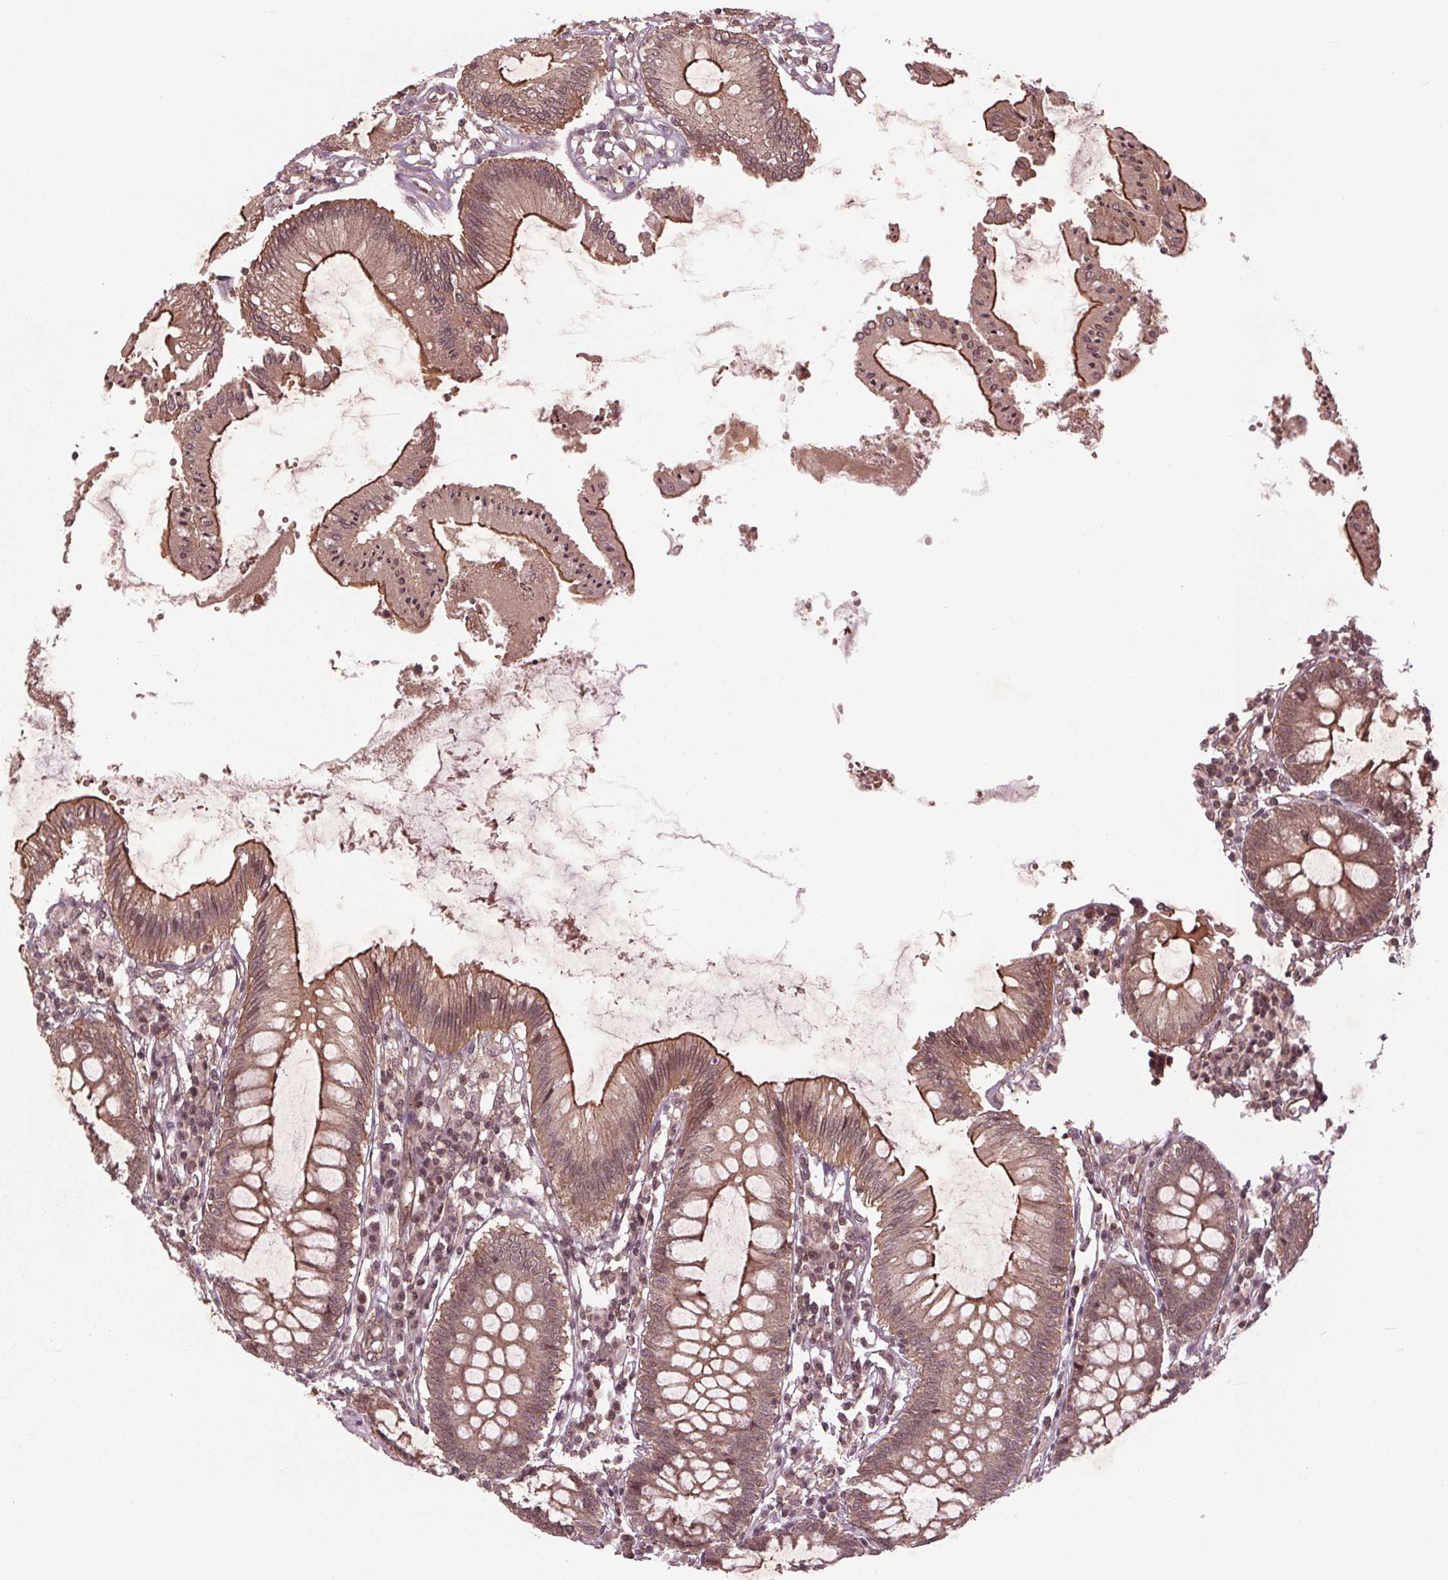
{"staining": {"intensity": "weak", "quantity": ">75%", "location": "cytoplasmic/membranous"}, "tissue": "colon", "cell_type": "Endothelial cells", "image_type": "normal", "snomed": [{"axis": "morphology", "description": "Normal tissue, NOS"}, {"axis": "morphology", "description": "Adenocarcinoma, NOS"}, {"axis": "topography", "description": "Colon"}], "caption": "Immunohistochemistry (IHC) of normal human colon displays low levels of weak cytoplasmic/membranous positivity in approximately >75% of endothelial cells. The protein is stained brown, and the nuclei are stained in blue (DAB (3,3'-diaminobenzidine) IHC with brightfield microscopy, high magnification).", "gene": "BTBD1", "patient": {"sex": "male", "age": 83}}